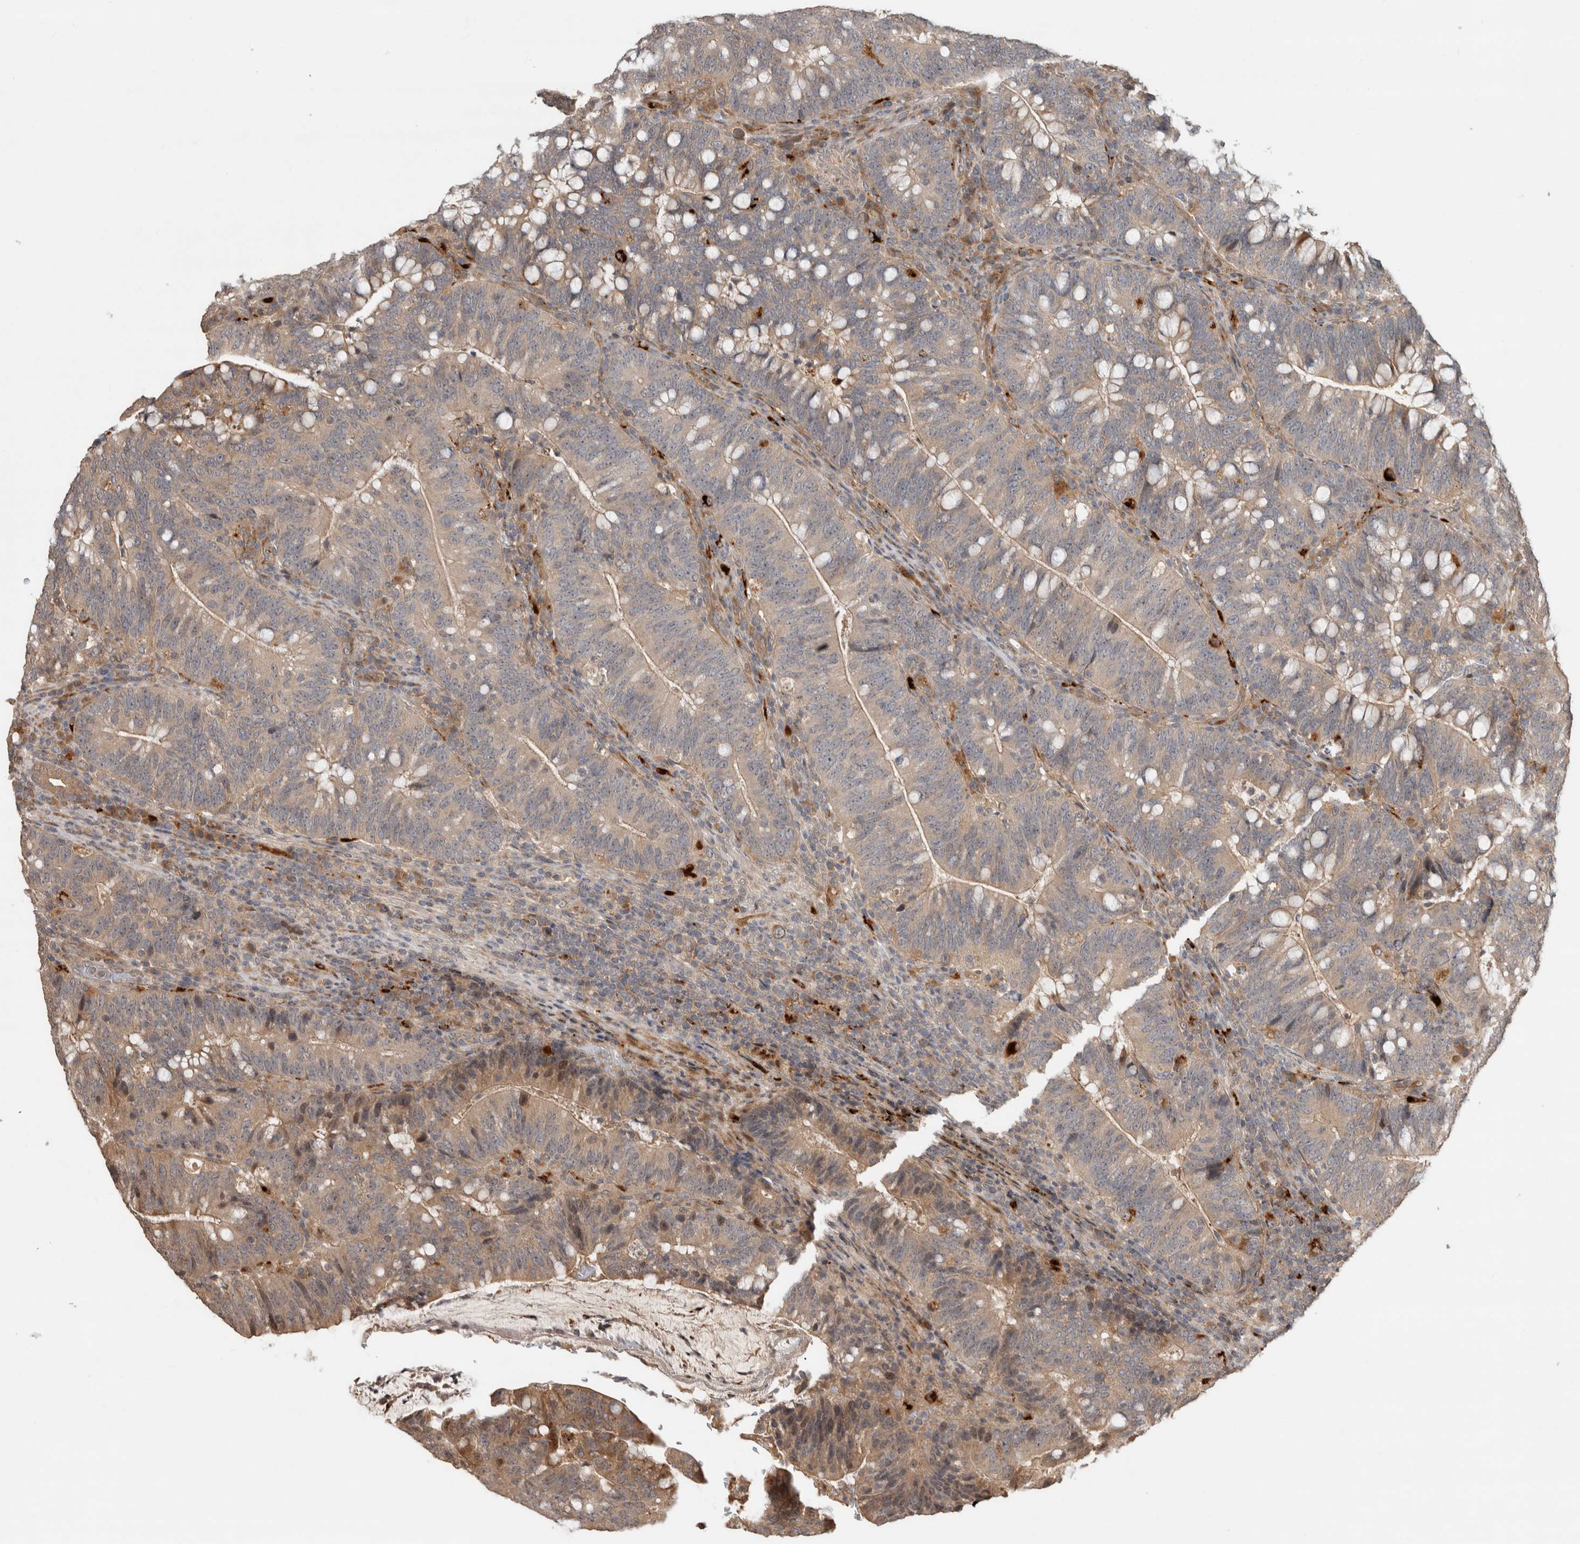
{"staining": {"intensity": "weak", "quantity": ">75%", "location": "cytoplasmic/membranous"}, "tissue": "colorectal cancer", "cell_type": "Tumor cells", "image_type": "cancer", "snomed": [{"axis": "morphology", "description": "Adenocarcinoma, NOS"}, {"axis": "topography", "description": "Colon"}], "caption": "Immunohistochemistry (DAB) staining of human colorectal cancer (adenocarcinoma) reveals weak cytoplasmic/membranous protein expression in about >75% of tumor cells.", "gene": "PITPNC1", "patient": {"sex": "female", "age": 66}}